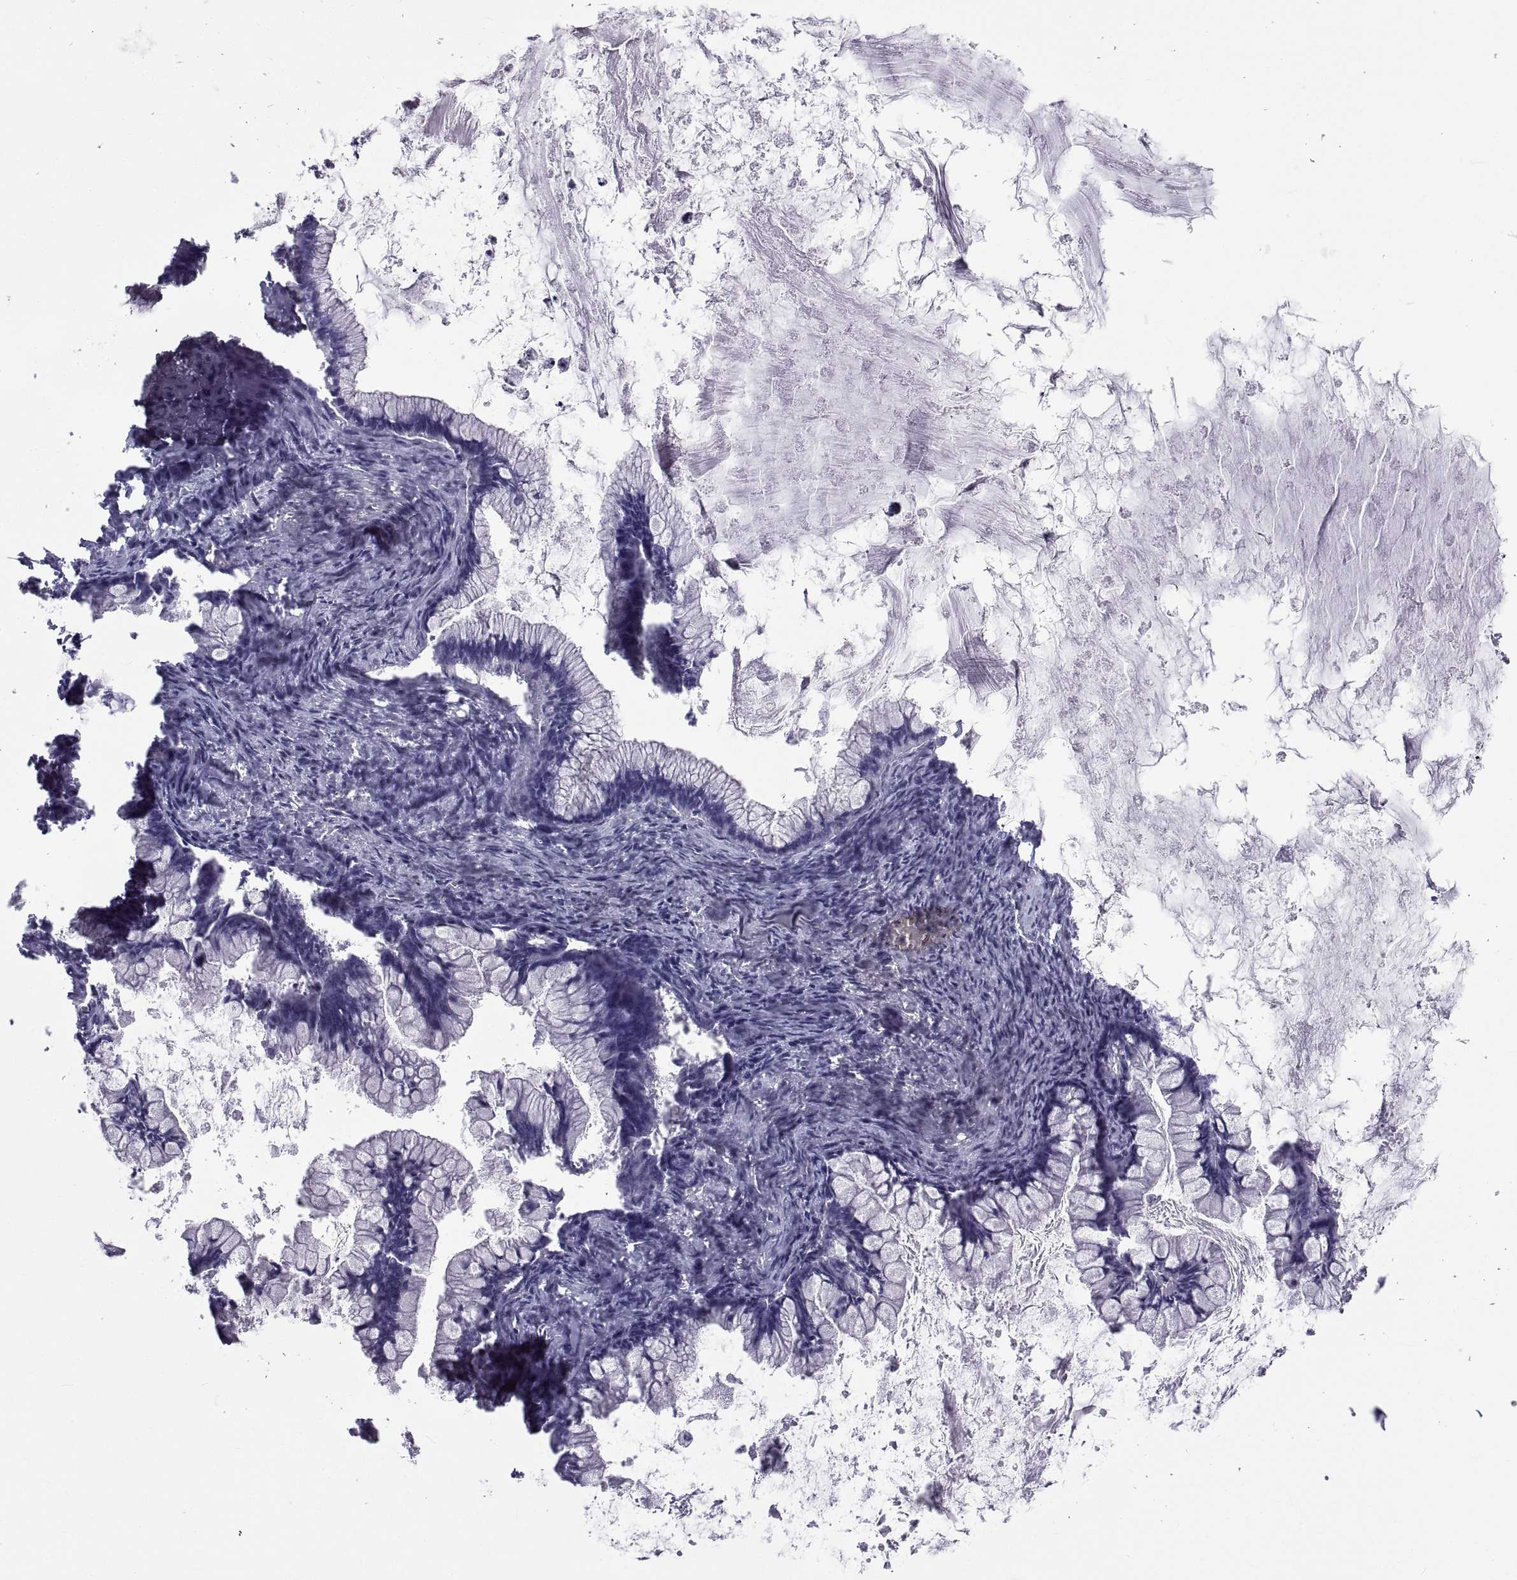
{"staining": {"intensity": "negative", "quantity": "none", "location": "none"}, "tissue": "ovarian cancer", "cell_type": "Tumor cells", "image_type": "cancer", "snomed": [{"axis": "morphology", "description": "Cystadenocarcinoma, mucinous, NOS"}, {"axis": "topography", "description": "Ovary"}], "caption": "Immunohistochemistry of human ovarian cancer shows no expression in tumor cells. Brightfield microscopy of IHC stained with DAB (brown) and hematoxylin (blue), captured at high magnification.", "gene": "NPTX2", "patient": {"sex": "female", "age": 67}}